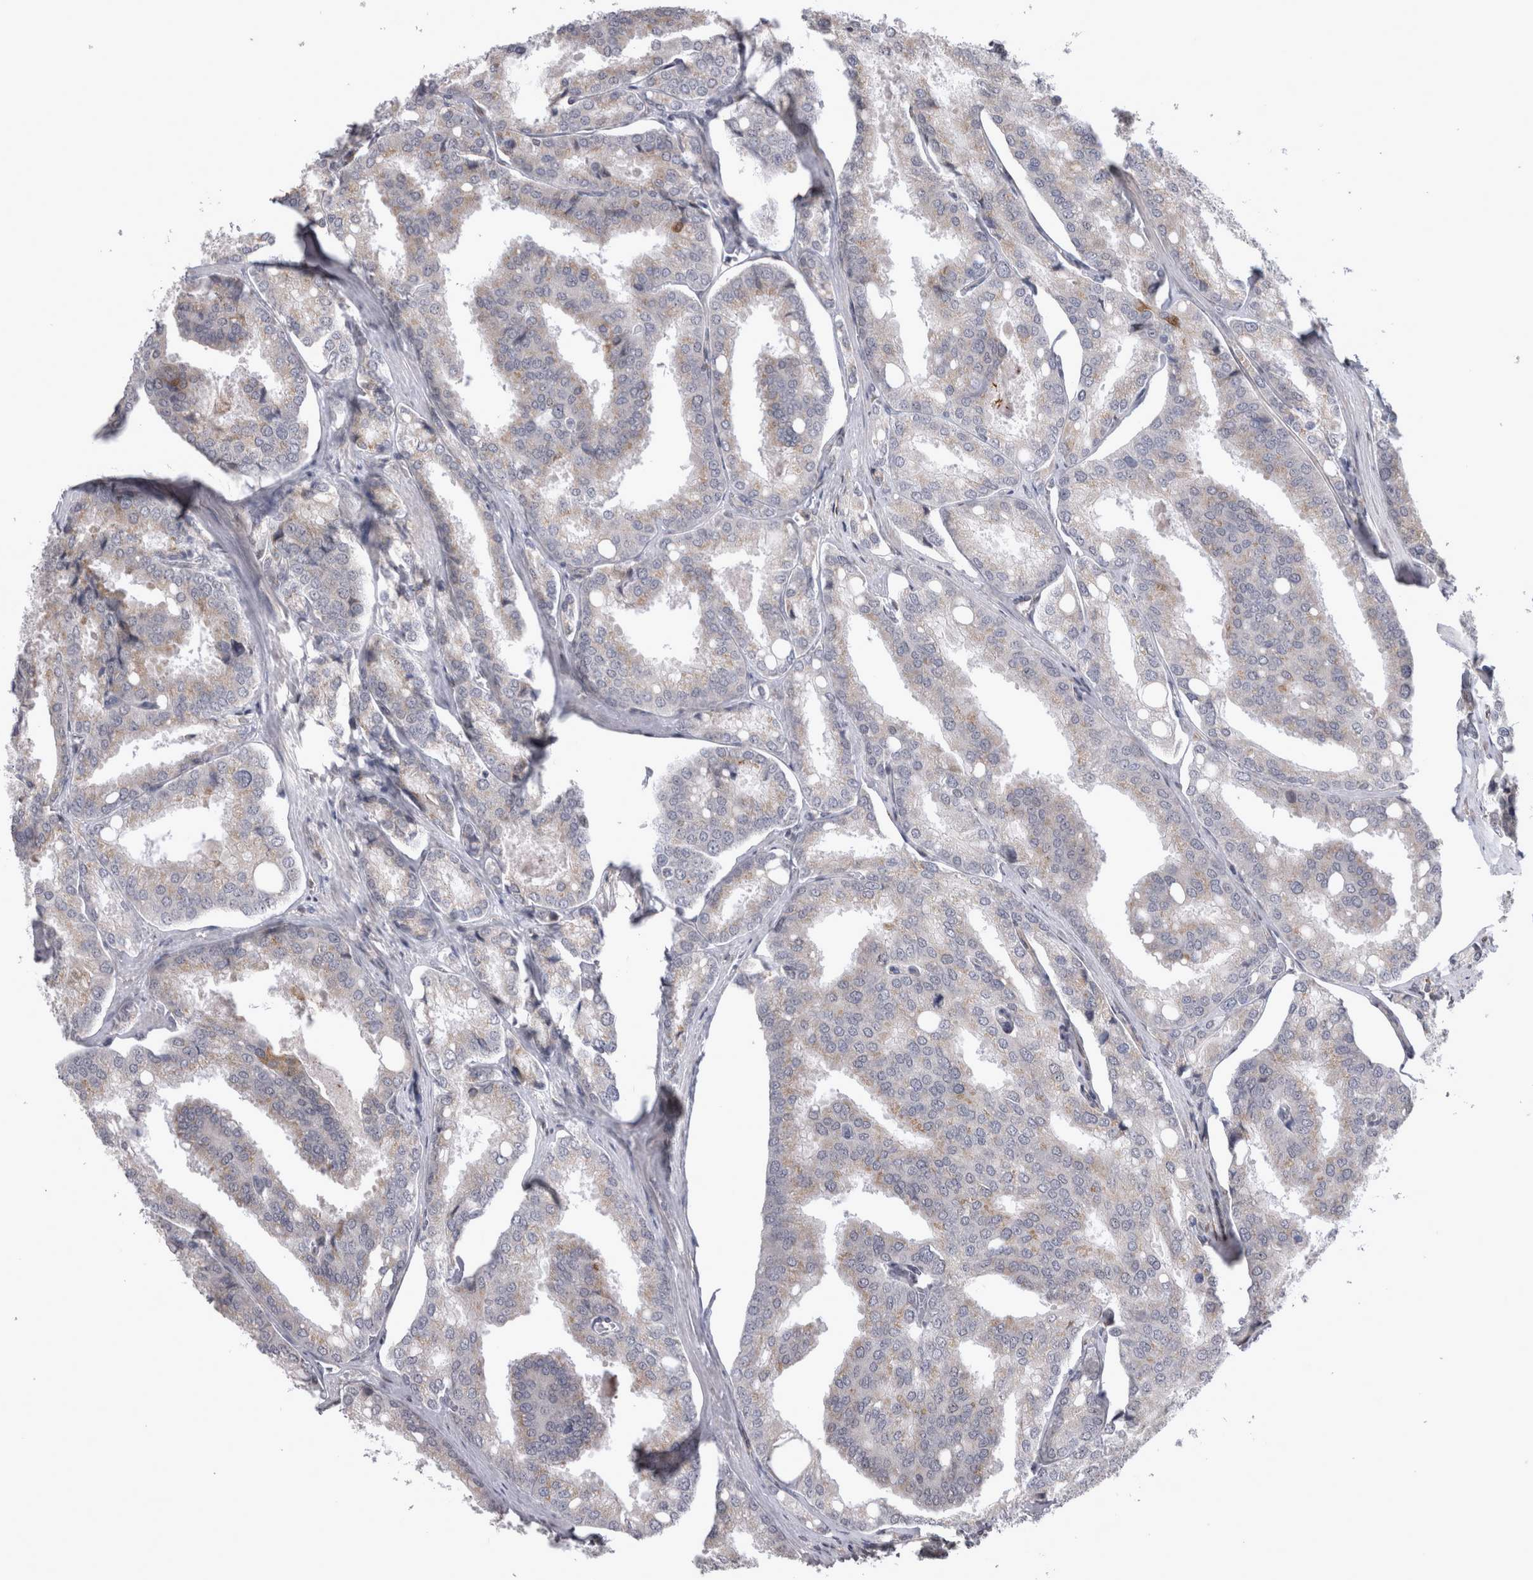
{"staining": {"intensity": "weak", "quantity": "25%-75%", "location": "cytoplasmic/membranous"}, "tissue": "prostate cancer", "cell_type": "Tumor cells", "image_type": "cancer", "snomed": [{"axis": "morphology", "description": "Adenocarcinoma, High grade"}, {"axis": "topography", "description": "Prostate"}], "caption": "Immunohistochemistry staining of prostate cancer (high-grade adenocarcinoma), which demonstrates low levels of weak cytoplasmic/membranous staining in approximately 25%-75% of tumor cells indicating weak cytoplasmic/membranous protein staining. The staining was performed using DAB (3,3'-diaminobenzidine) (brown) for protein detection and nuclei were counterstained in hematoxylin (blue).", "gene": "CHIC2", "patient": {"sex": "male", "age": 50}}